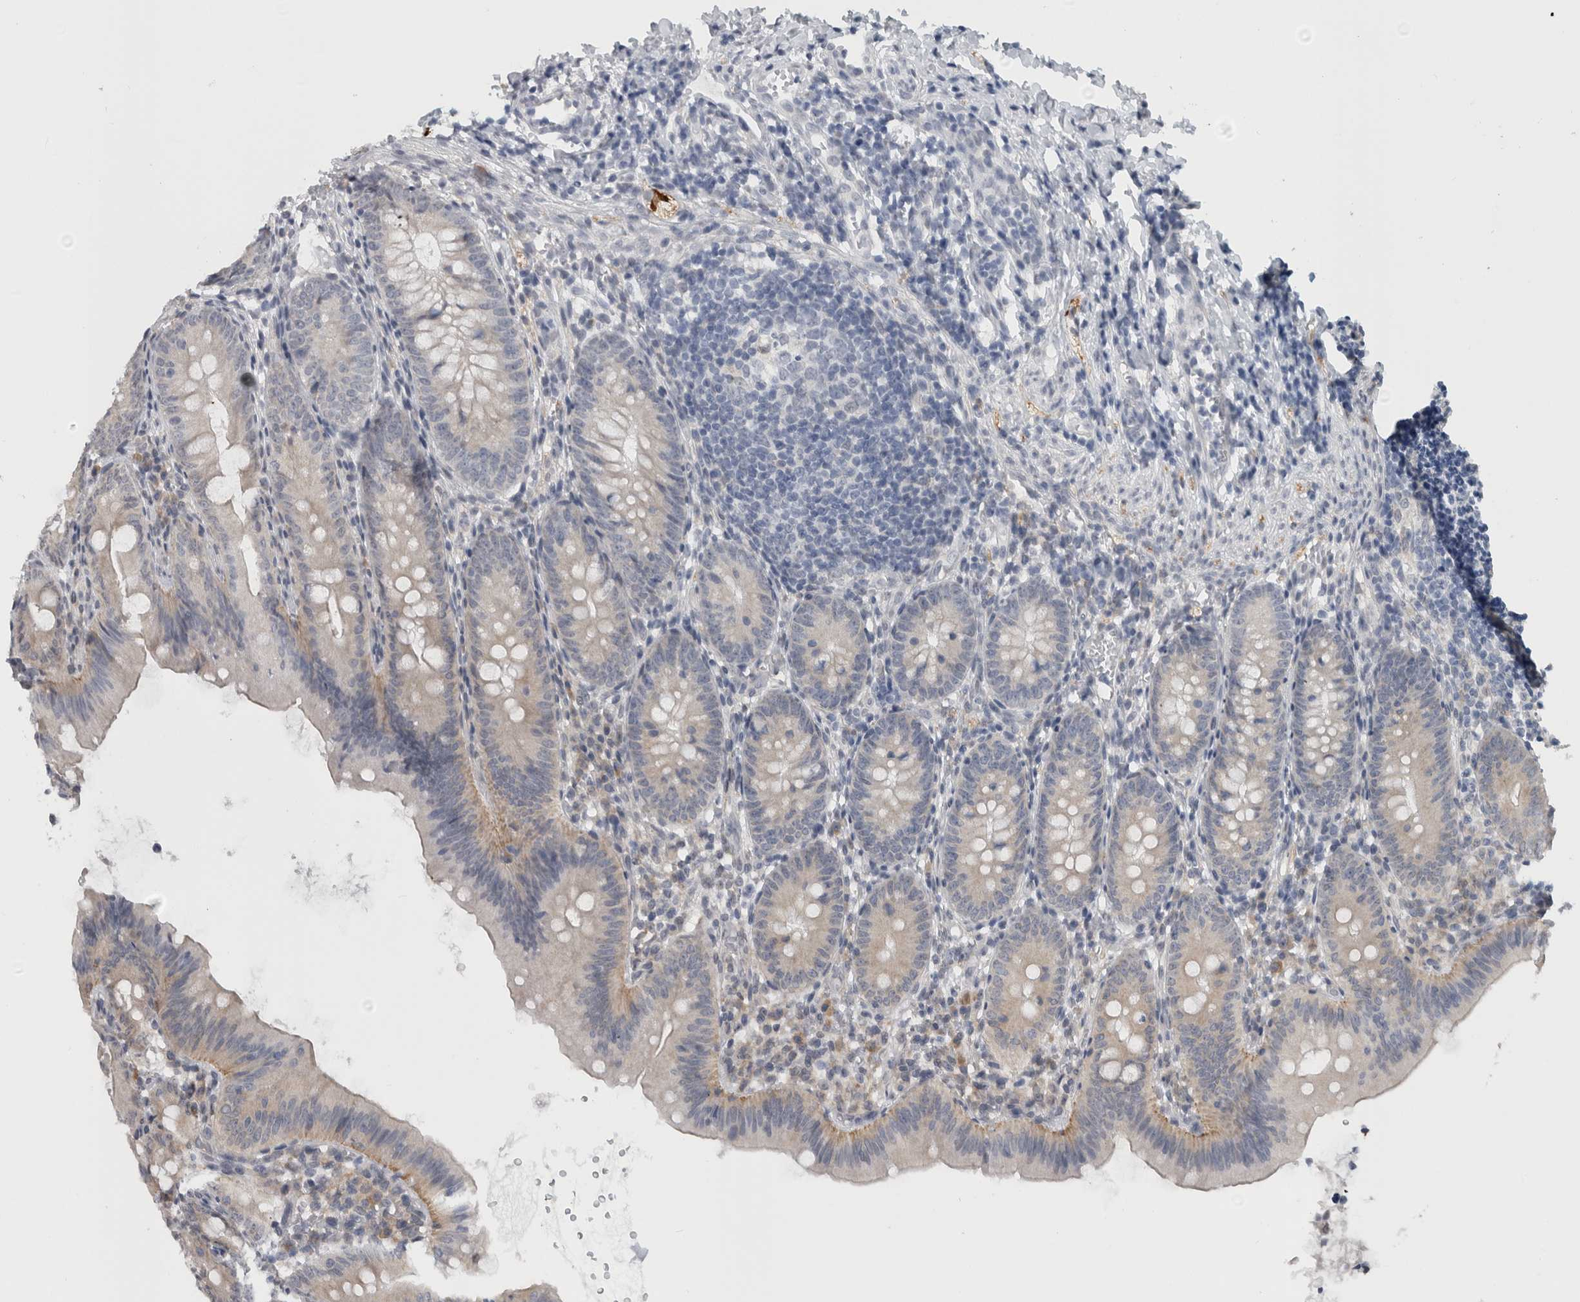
{"staining": {"intensity": "weak", "quantity": "<25%", "location": "cytoplasmic/membranous"}, "tissue": "appendix", "cell_type": "Glandular cells", "image_type": "normal", "snomed": [{"axis": "morphology", "description": "Normal tissue, NOS"}, {"axis": "topography", "description": "Appendix"}], "caption": "DAB immunohistochemical staining of normal human appendix exhibits no significant expression in glandular cells.", "gene": "TMEM242", "patient": {"sex": "male", "age": 1}}